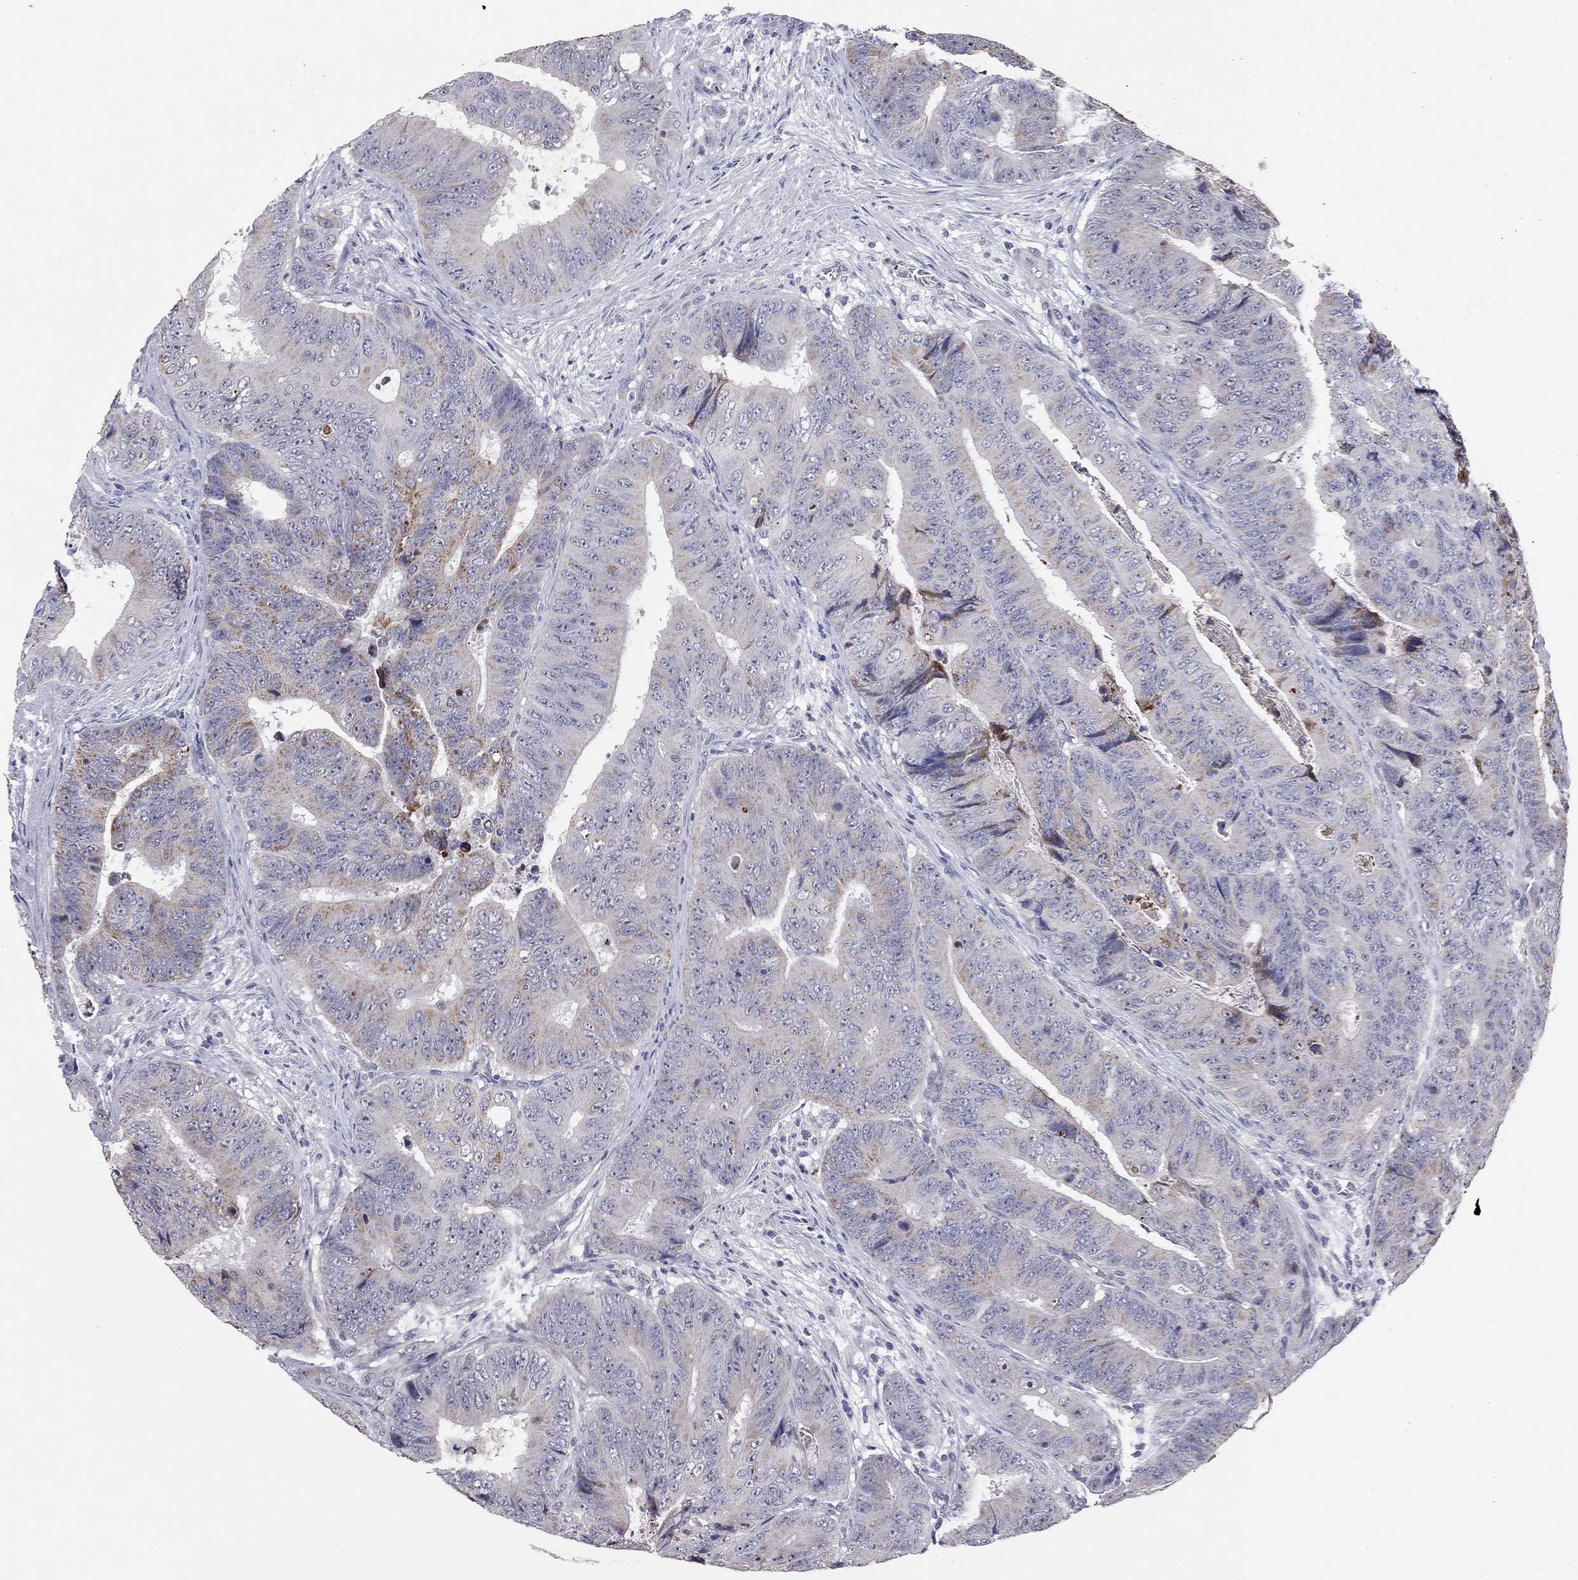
{"staining": {"intensity": "moderate", "quantity": "<25%", "location": "cytoplasmic/membranous"}, "tissue": "colorectal cancer", "cell_type": "Tumor cells", "image_type": "cancer", "snomed": [{"axis": "morphology", "description": "Adenocarcinoma, NOS"}, {"axis": "topography", "description": "Colon"}], "caption": "Human colorectal adenocarcinoma stained with a protein marker reveals moderate staining in tumor cells.", "gene": "SHOC2", "patient": {"sex": "female", "age": 48}}